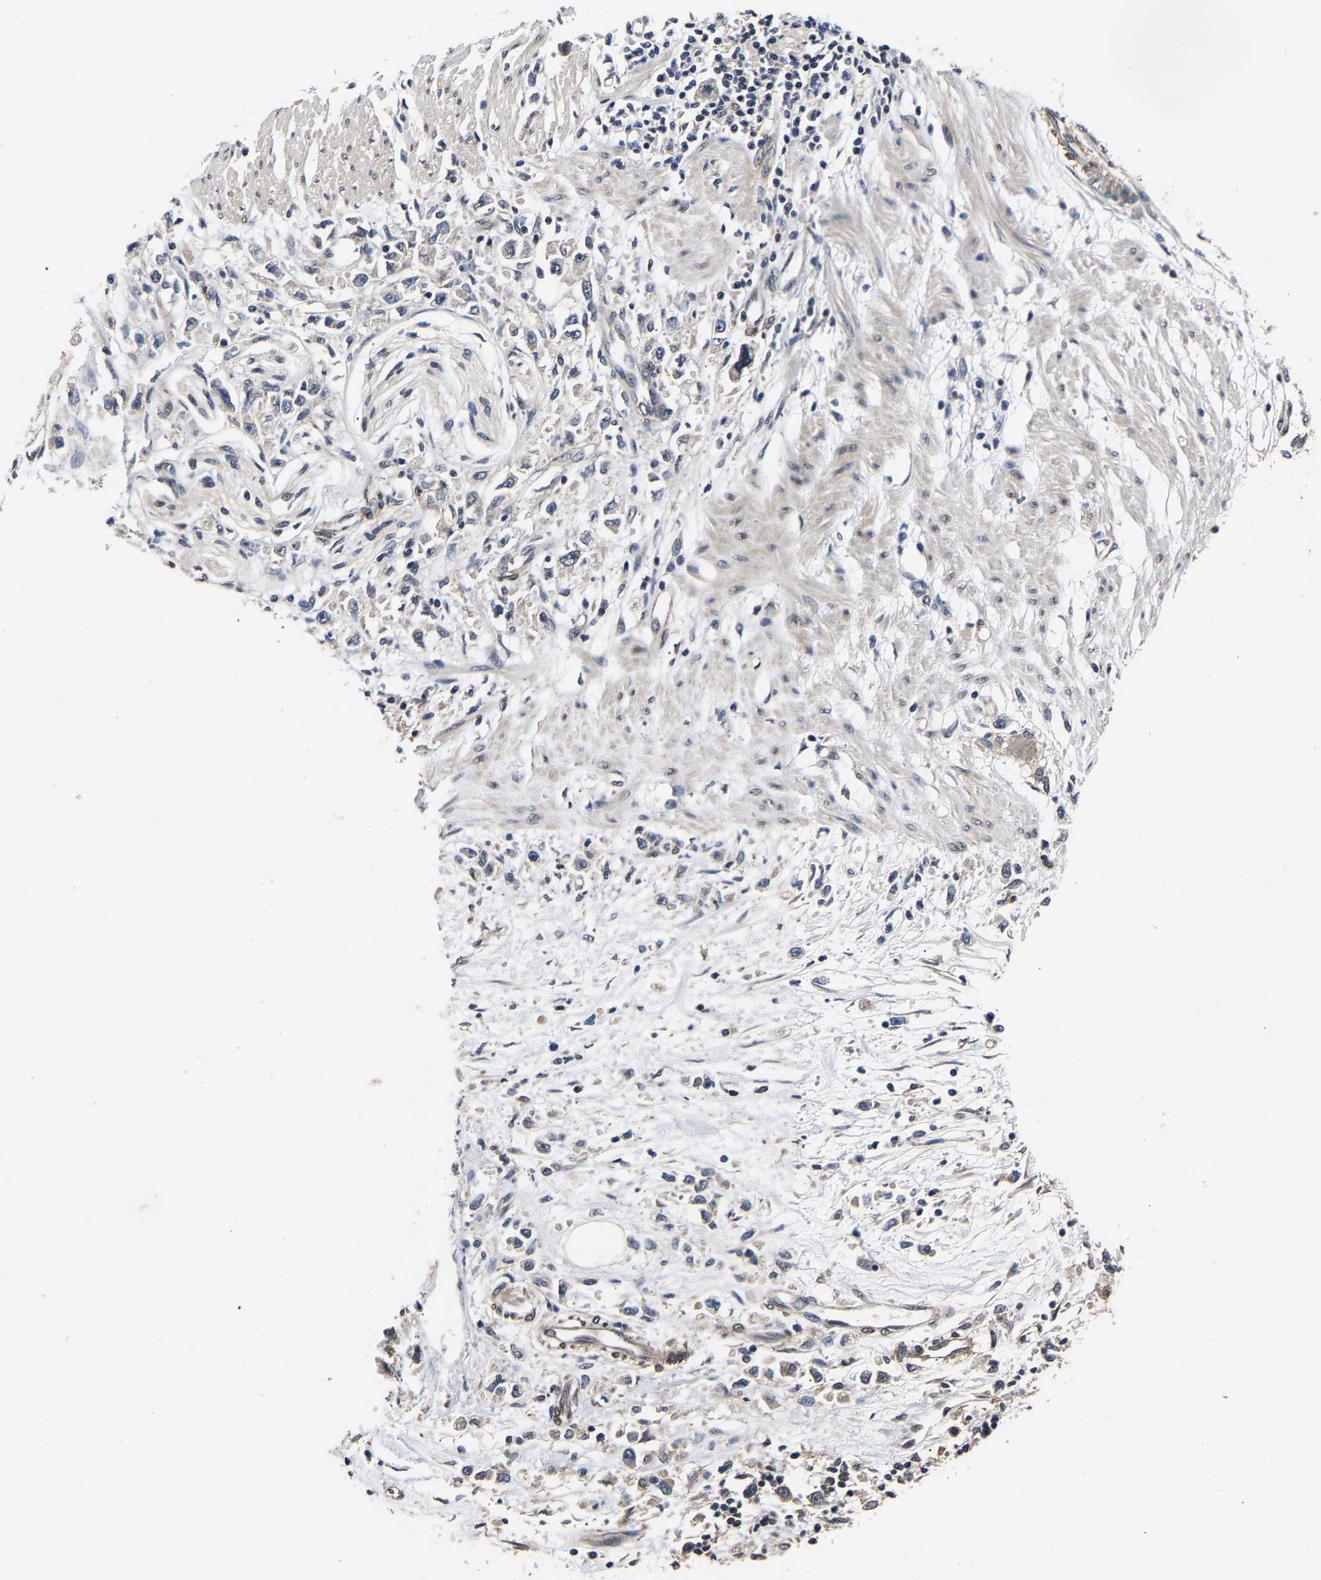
{"staining": {"intensity": "weak", "quantity": "25%-75%", "location": "cytoplasmic/membranous"}, "tissue": "stomach cancer", "cell_type": "Tumor cells", "image_type": "cancer", "snomed": [{"axis": "morphology", "description": "Adenocarcinoma, NOS"}, {"axis": "topography", "description": "Stomach"}], "caption": "About 25%-75% of tumor cells in human stomach cancer show weak cytoplasmic/membranous protein expression as visualized by brown immunohistochemical staining.", "gene": "METTL16", "patient": {"sex": "female", "age": 59}}